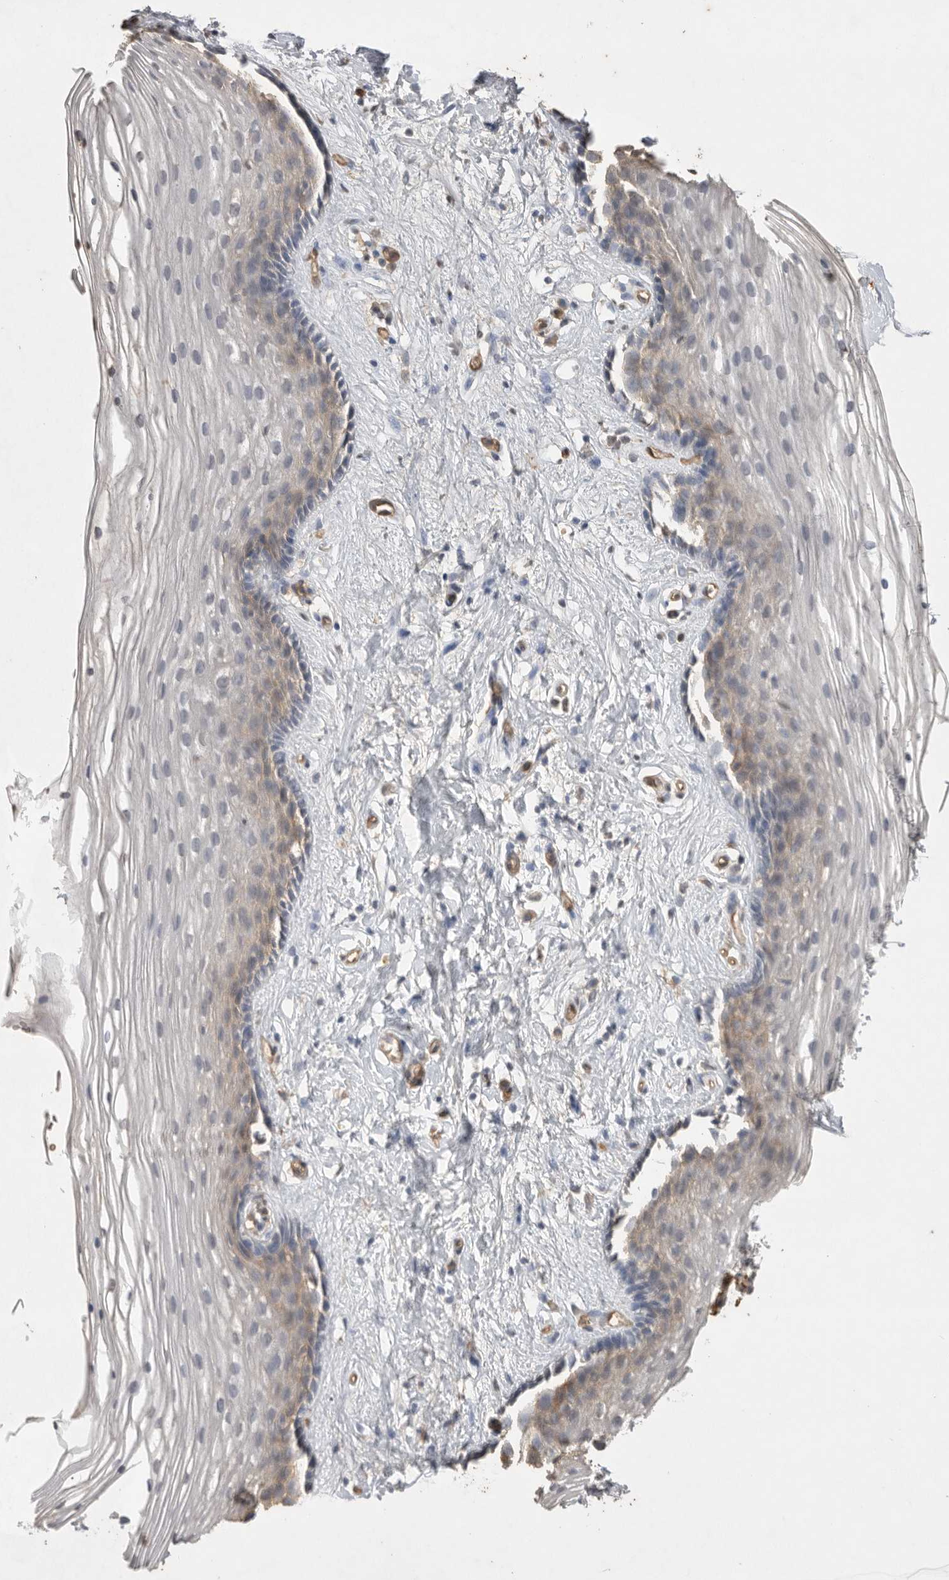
{"staining": {"intensity": "weak", "quantity": "<25%", "location": "cytoplasmic/membranous"}, "tissue": "vagina", "cell_type": "Squamous epithelial cells", "image_type": "normal", "snomed": [{"axis": "morphology", "description": "Normal tissue, NOS"}, {"axis": "topography", "description": "Vagina"}], "caption": "High magnification brightfield microscopy of benign vagina stained with DAB (brown) and counterstained with hematoxylin (blue): squamous epithelial cells show no significant positivity. (DAB immunohistochemistry with hematoxylin counter stain).", "gene": "IL27", "patient": {"sex": "female", "age": 46}}